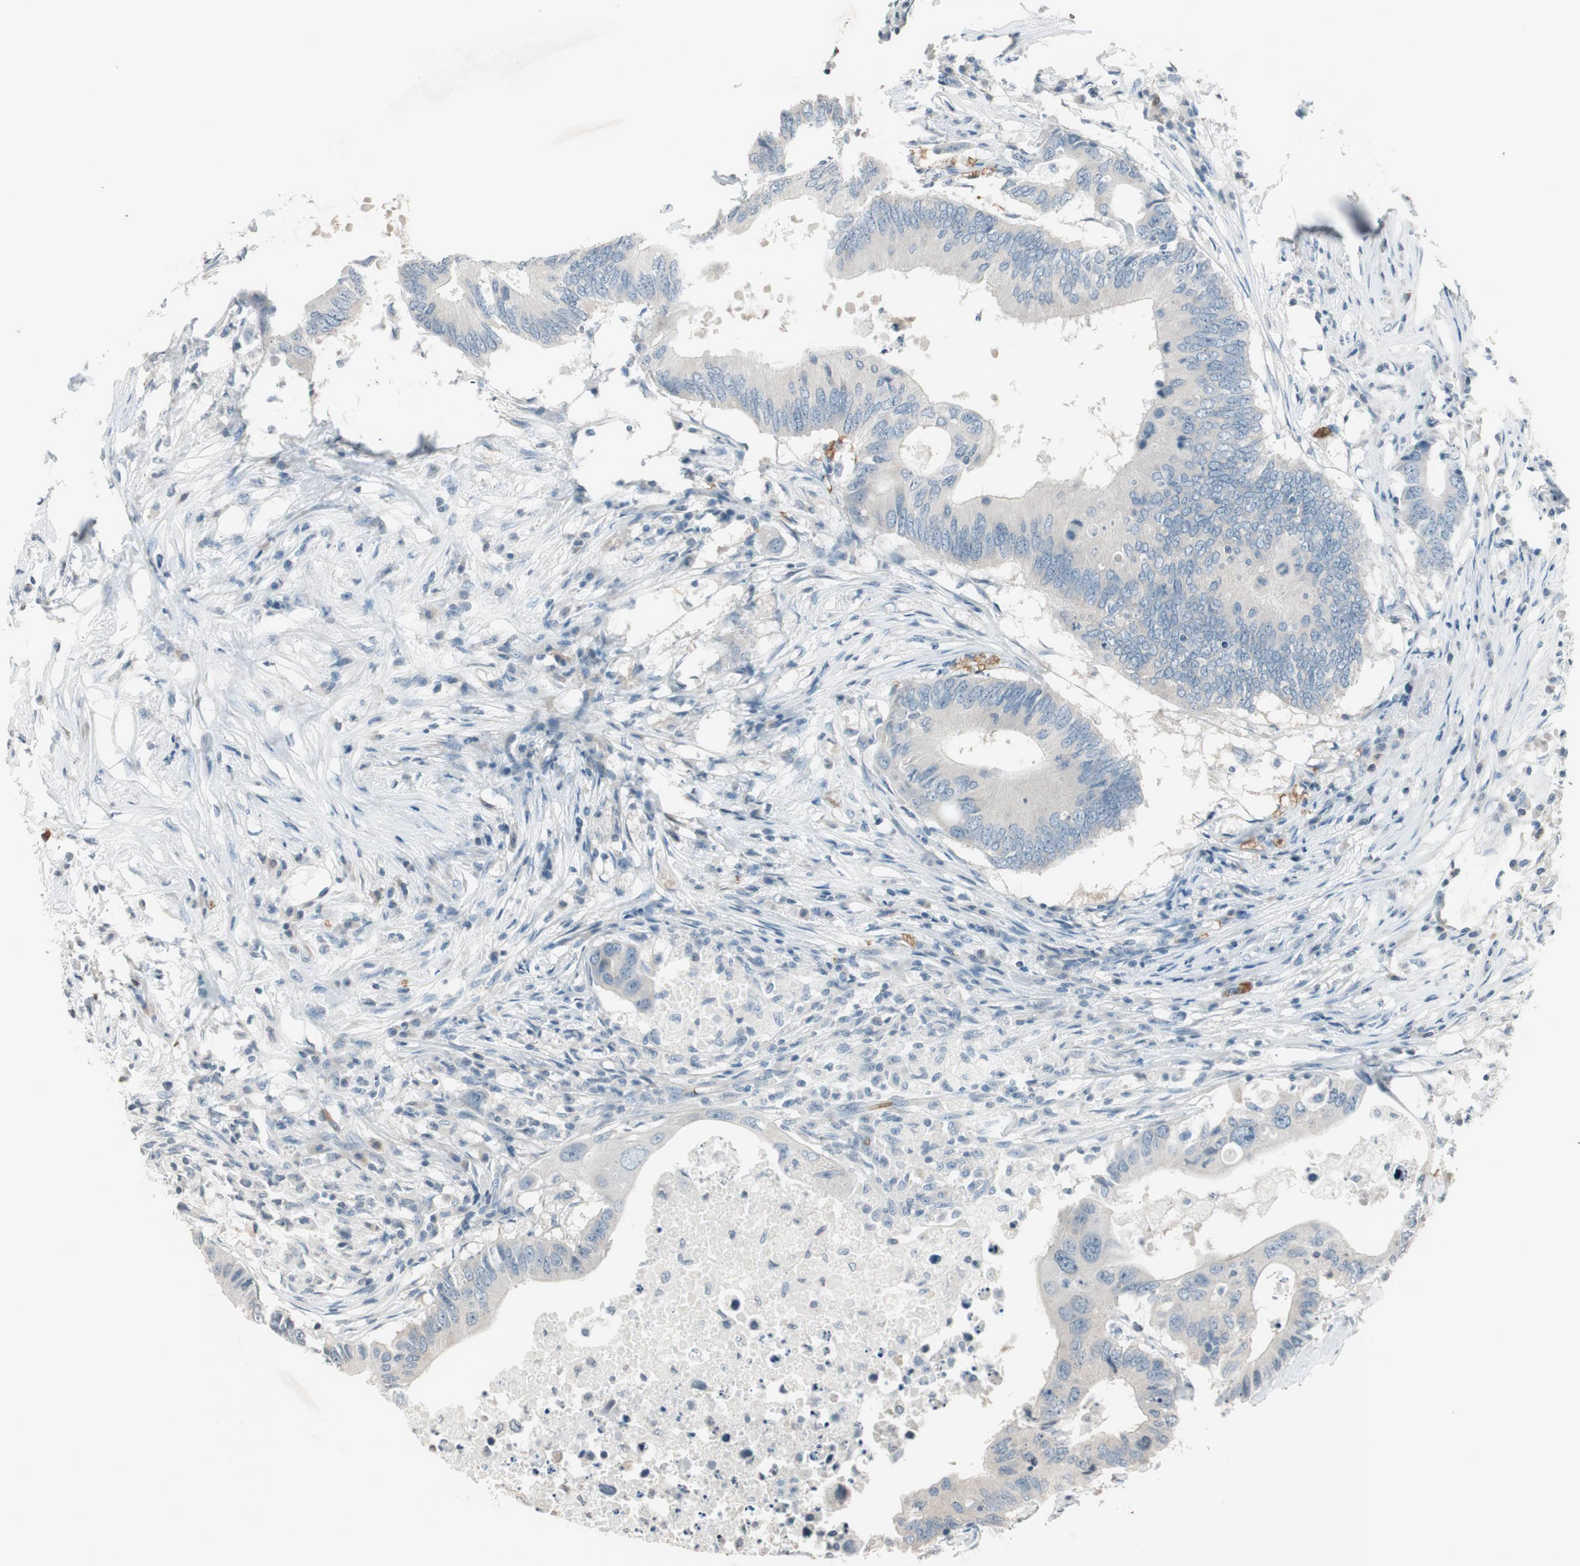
{"staining": {"intensity": "negative", "quantity": "none", "location": "none"}, "tissue": "colorectal cancer", "cell_type": "Tumor cells", "image_type": "cancer", "snomed": [{"axis": "morphology", "description": "Adenocarcinoma, NOS"}, {"axis": "topography", "description": "Colon"}], "caption": "Human colorectal cancer stained for a protein using IHC demonstrates no staining in tumor cells.", "gene": "GYPC", "patient": {"sex": "male", "age": 71}}